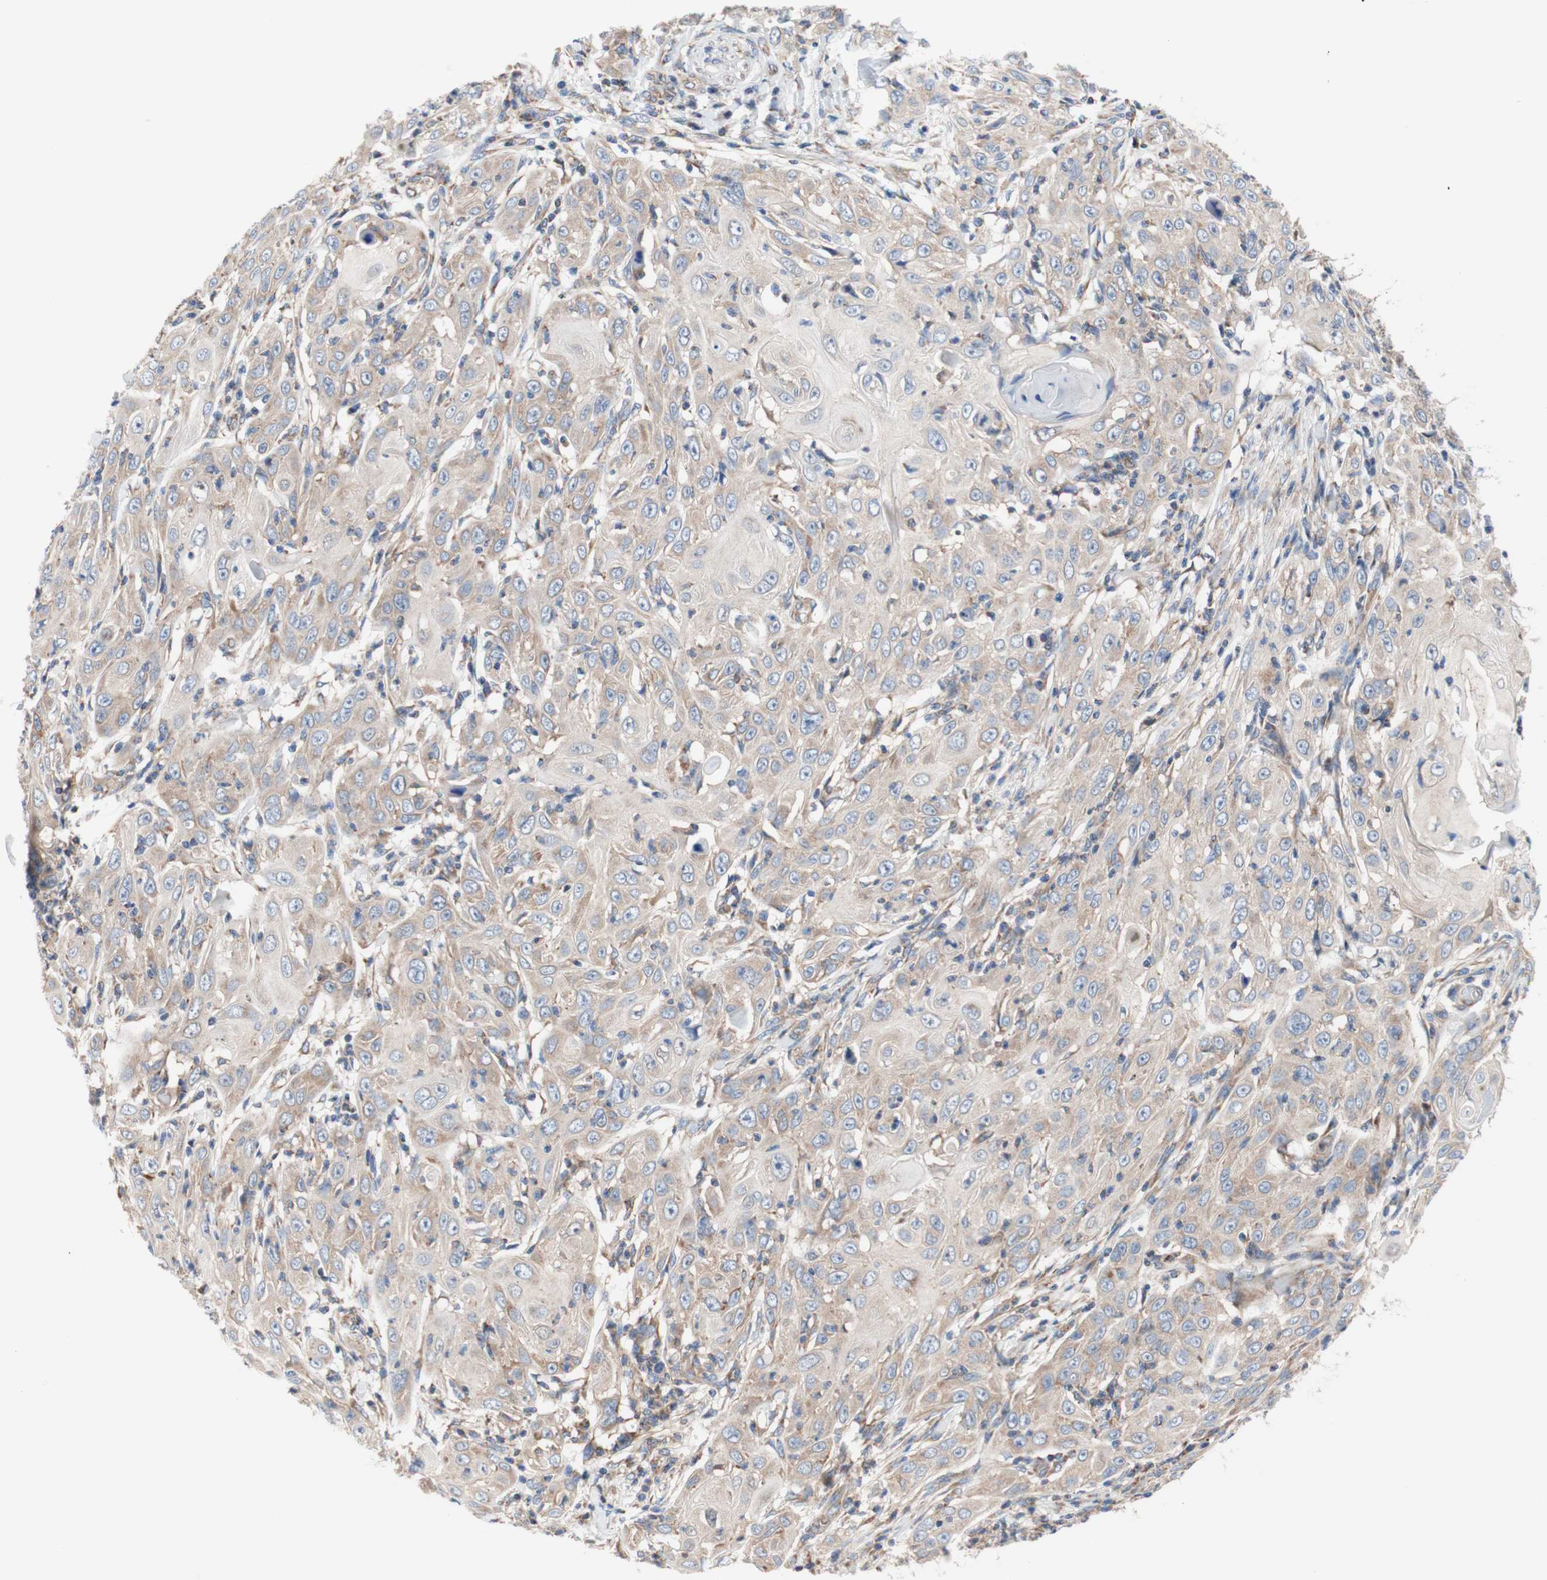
{"staining": {"intensity": "weak", "quantity": "25%-75%", "location": "cytoplasmic/membranous"}, "tissue": "skin cancer", "cell_type": "Tumor cells", "image_type": "cancer", "snomed": [{"axis": "morphology", "description": "Squamous cell carcinoma, NOS"}, {"axis": "topography", "description": "Skin"}], "caption": "Skin cancer stained with DAB (3,3'-diaminobenzidine) immunohistochemistry (IHC) shows low levels of weak cytoplasmic/membranous expression in approximately 25%-75% of tumor cells.", "gene": "FMR1", "patient": {"sex": "female", "age": 88}}